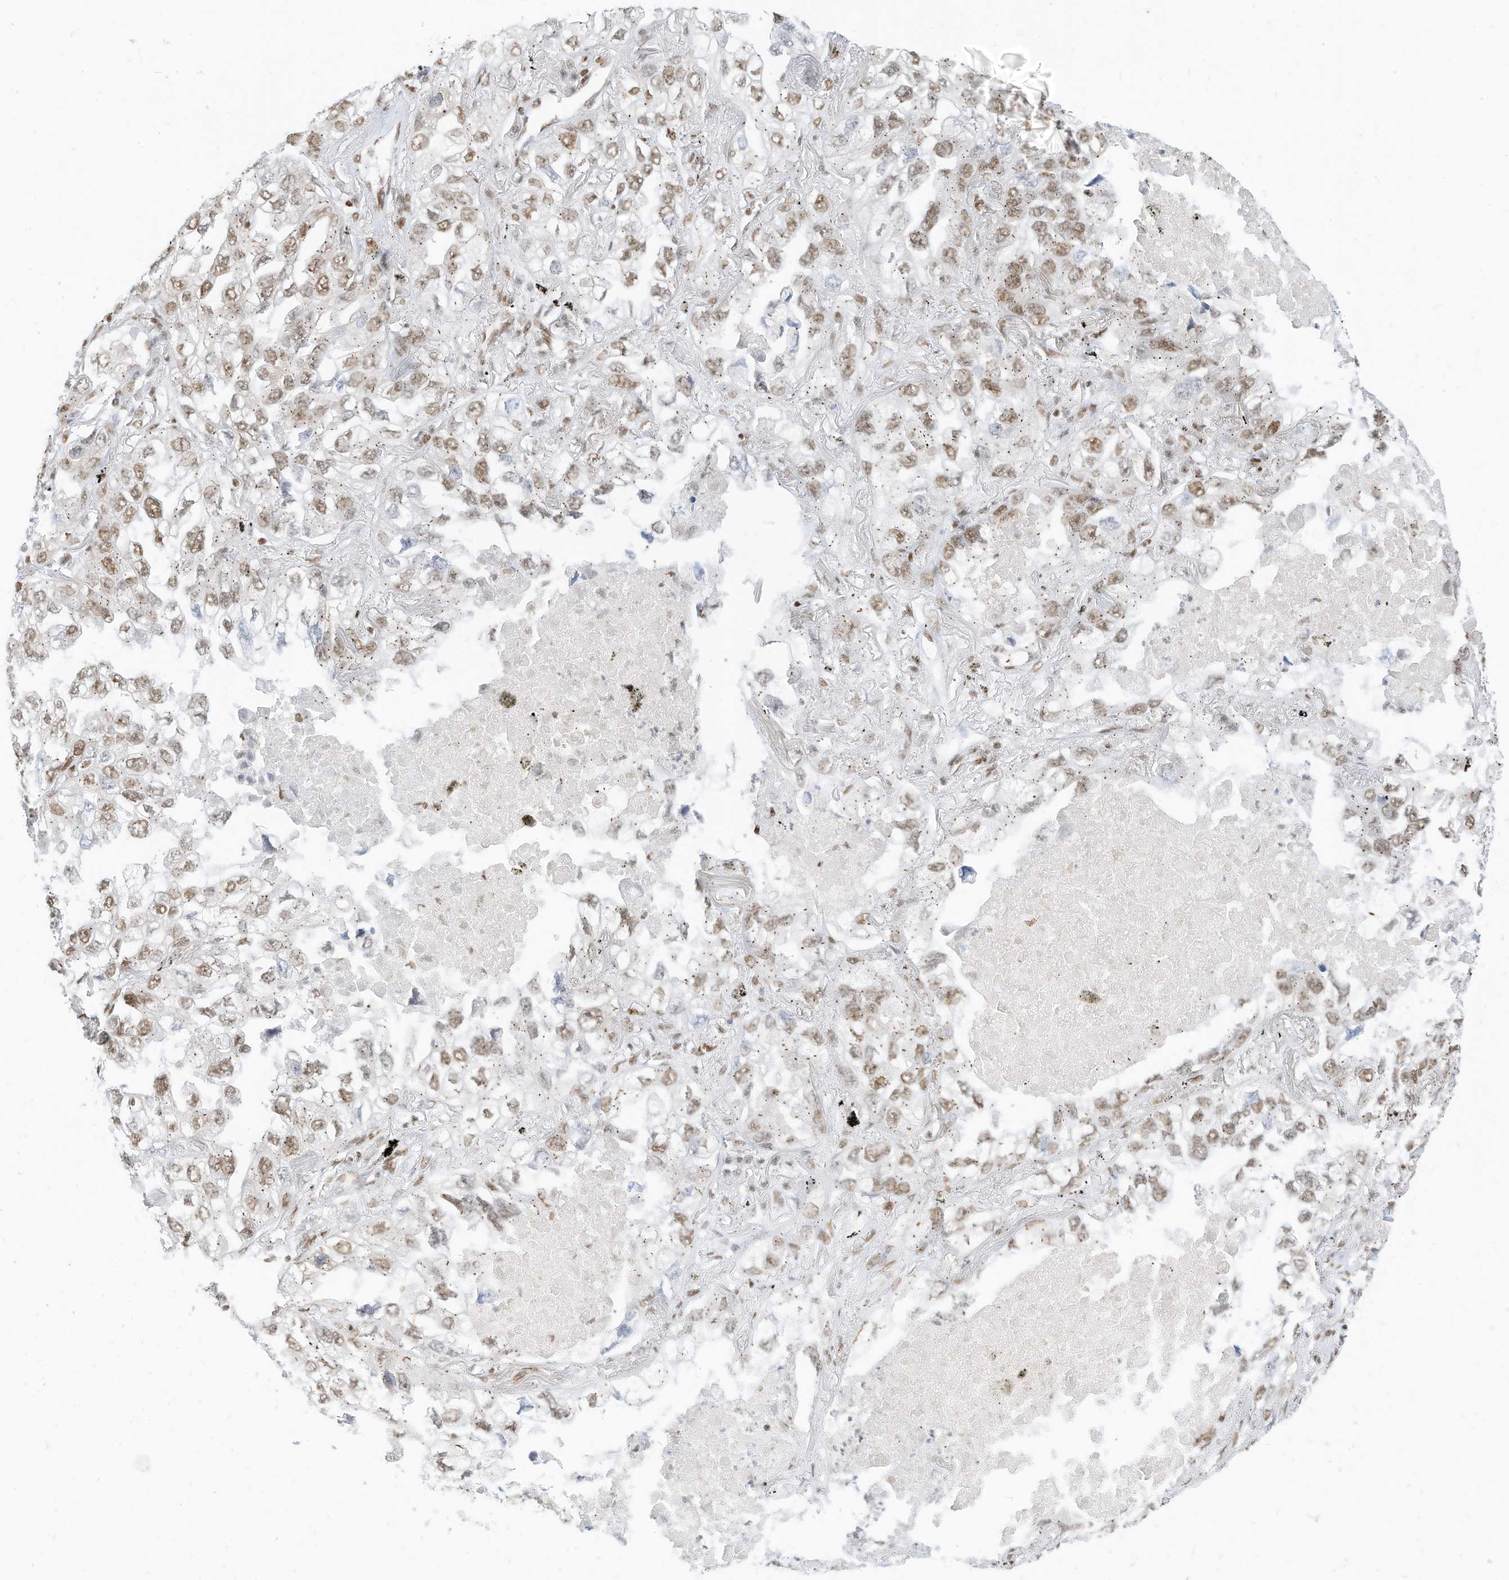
{"staining": {"intensity": "moderate", "quantity": ">75%", "location": "nuclear"}, "tissue": "lung cancer", "cell_type": "Tumor cells", "image_type": "cancer", "snomed": [{"axis": "morphology", "description": "Adenocarcinoma, NOS"}, {"axis": "topography", "description": "Lung"}], "caption": "Immunohistochemistry (IHC) image of neoplastic tissue: human lung cancer stained using immunohistochemistry (IHC) shows medium levels of moderate protein expression localized specifically in the nuclear of tumor cells, appearing as a nuclear brown color.", "gene": "SMARCA2", "patient": {"sex": "male", "age": 65}}